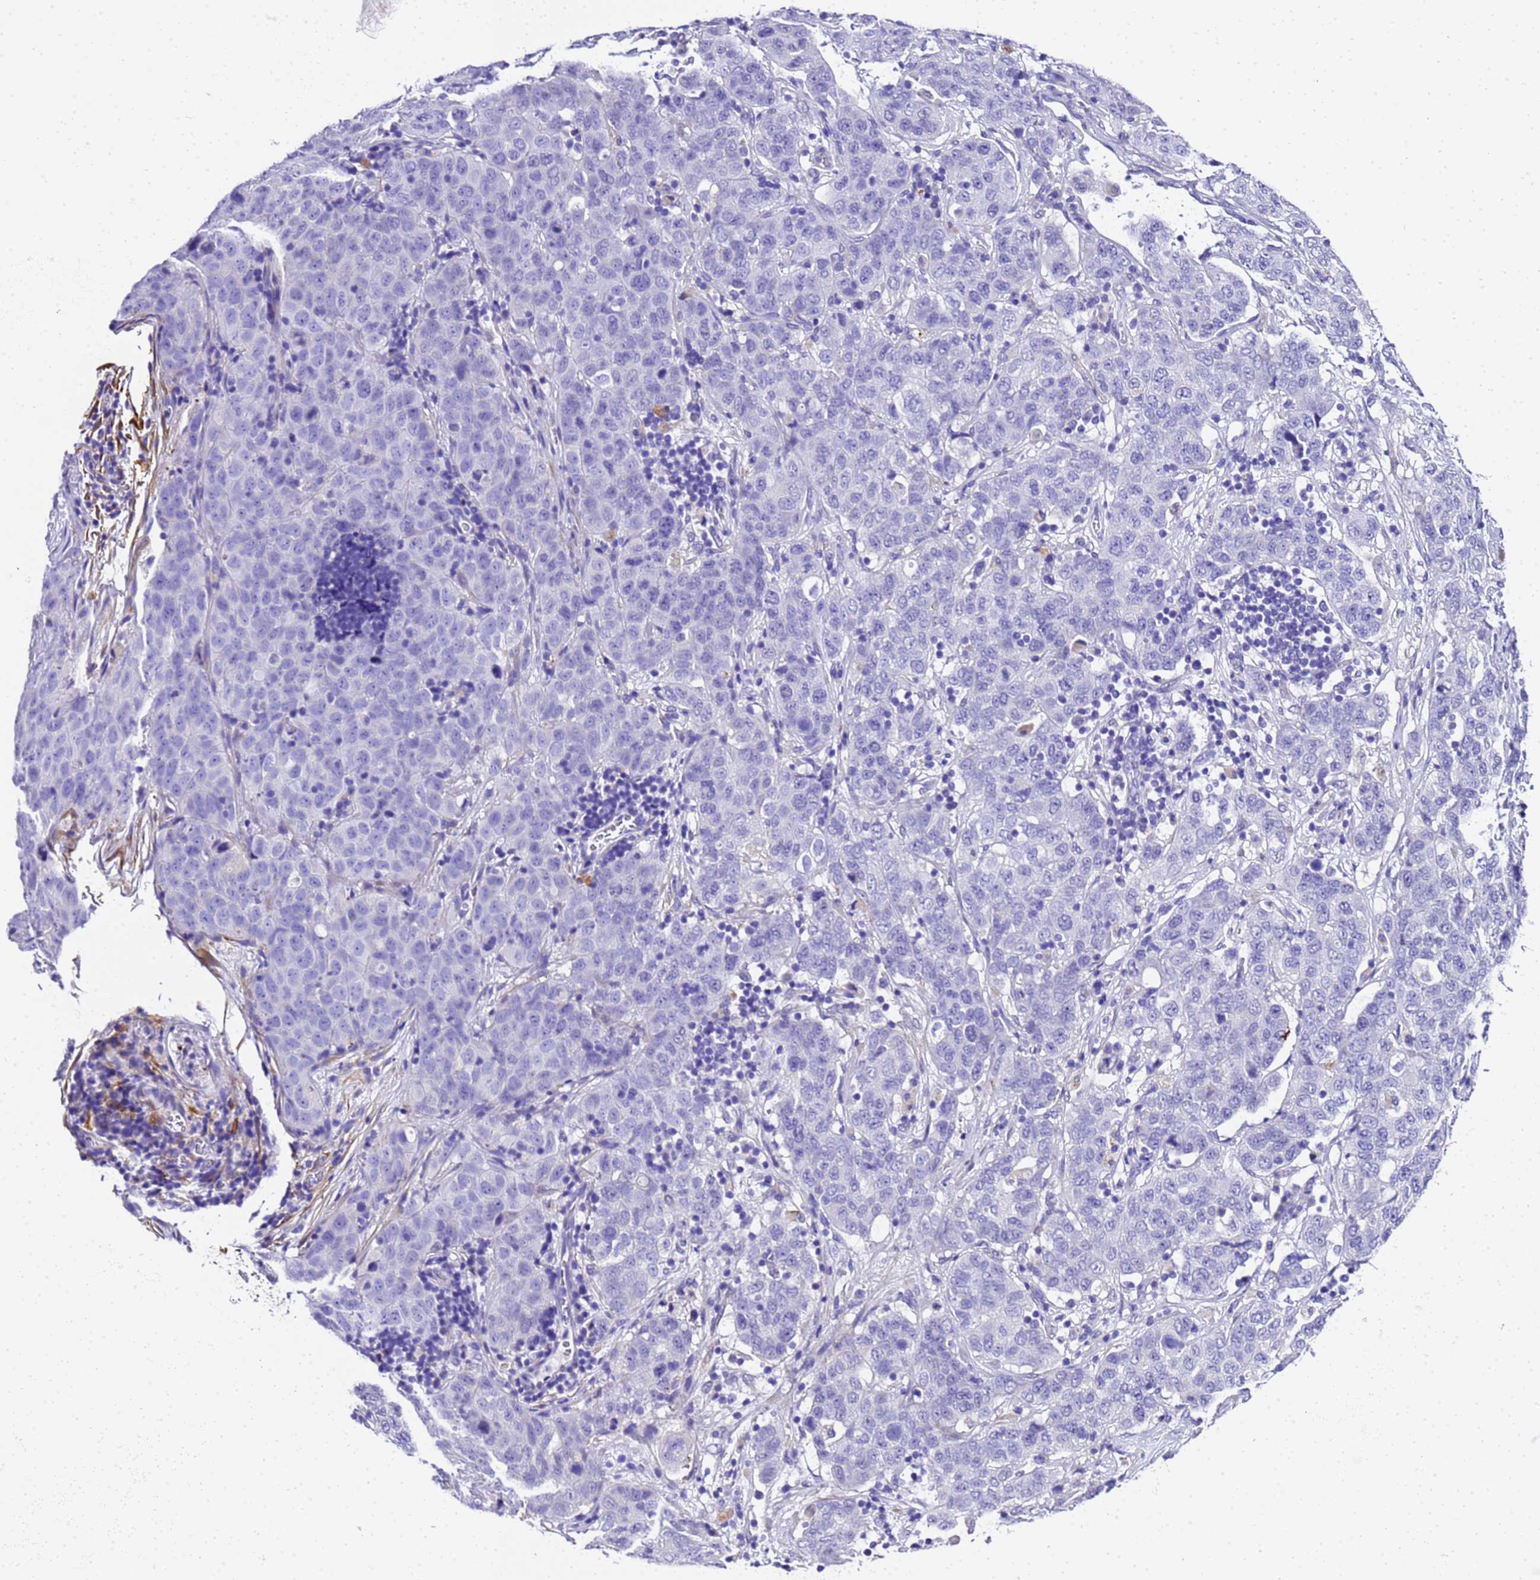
{"staining": {"intensity": "negative", "quantity": "none", "location": "none"}, "tissue": "stomach cancer", "cell_type": "Tumor cells", "image_type": "cancer", "snomed": [{"axis": "morphology", "description": "Normal tissue, NOS"}, {"axis": "morphology", "description": "Adenocarcinoma, NOS"}, {"axis": "topography", "description": "Lymph node"}, {"axis": "topography", "description": "Stomach"}], "caption": "Stomach adenocarcinoma was stained to show a protein in brown. There is no significant expression in tumor cells.", "gene": "HSPB6", "patient": {"sex": "male", "age": 48}}